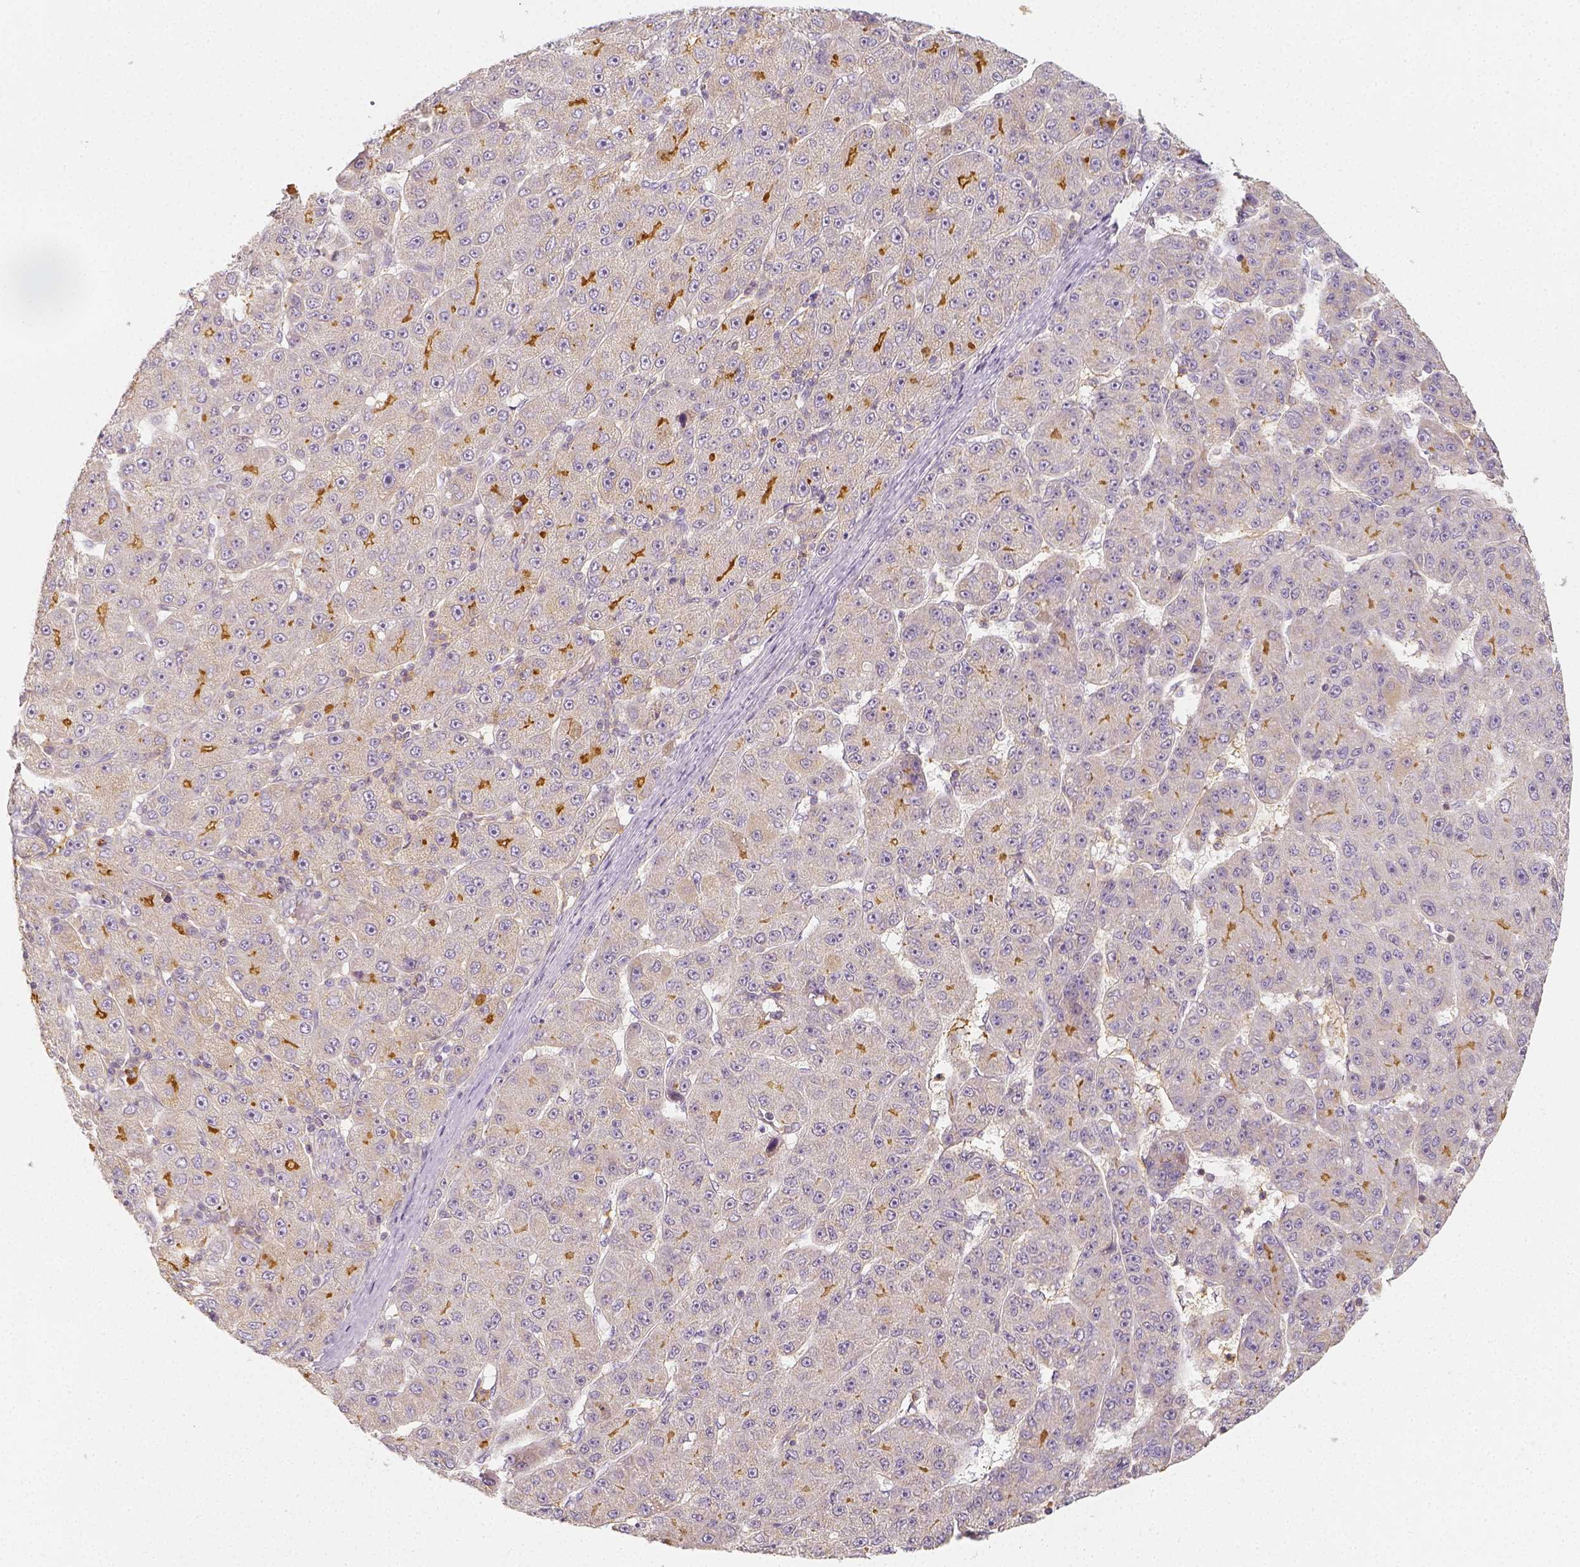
{"staining": {"intensity": "negative", "quantity": "none", "location": "none"}, "tissue": "liver cancer", "cell_type": "Tumor cells", "image_type": "cancer", "snomed": [{"axis": "morphology", "description": "Carcinoma, Hepatocellular, NOS"}, {"axis": "topography", "description": "Liver"}], "caption": "High magnification brightfield microscopy of liver cancer (hepatocellular carcinoma) stained with DAB (brown) and counterstained with hematoxylin (blue): tumor cells show no significant staining. (Brightfield microscopy of DAB IHC at high magnification).", "gene": "PTPRJ", "patient": {"sex": "male", "age": 67}}